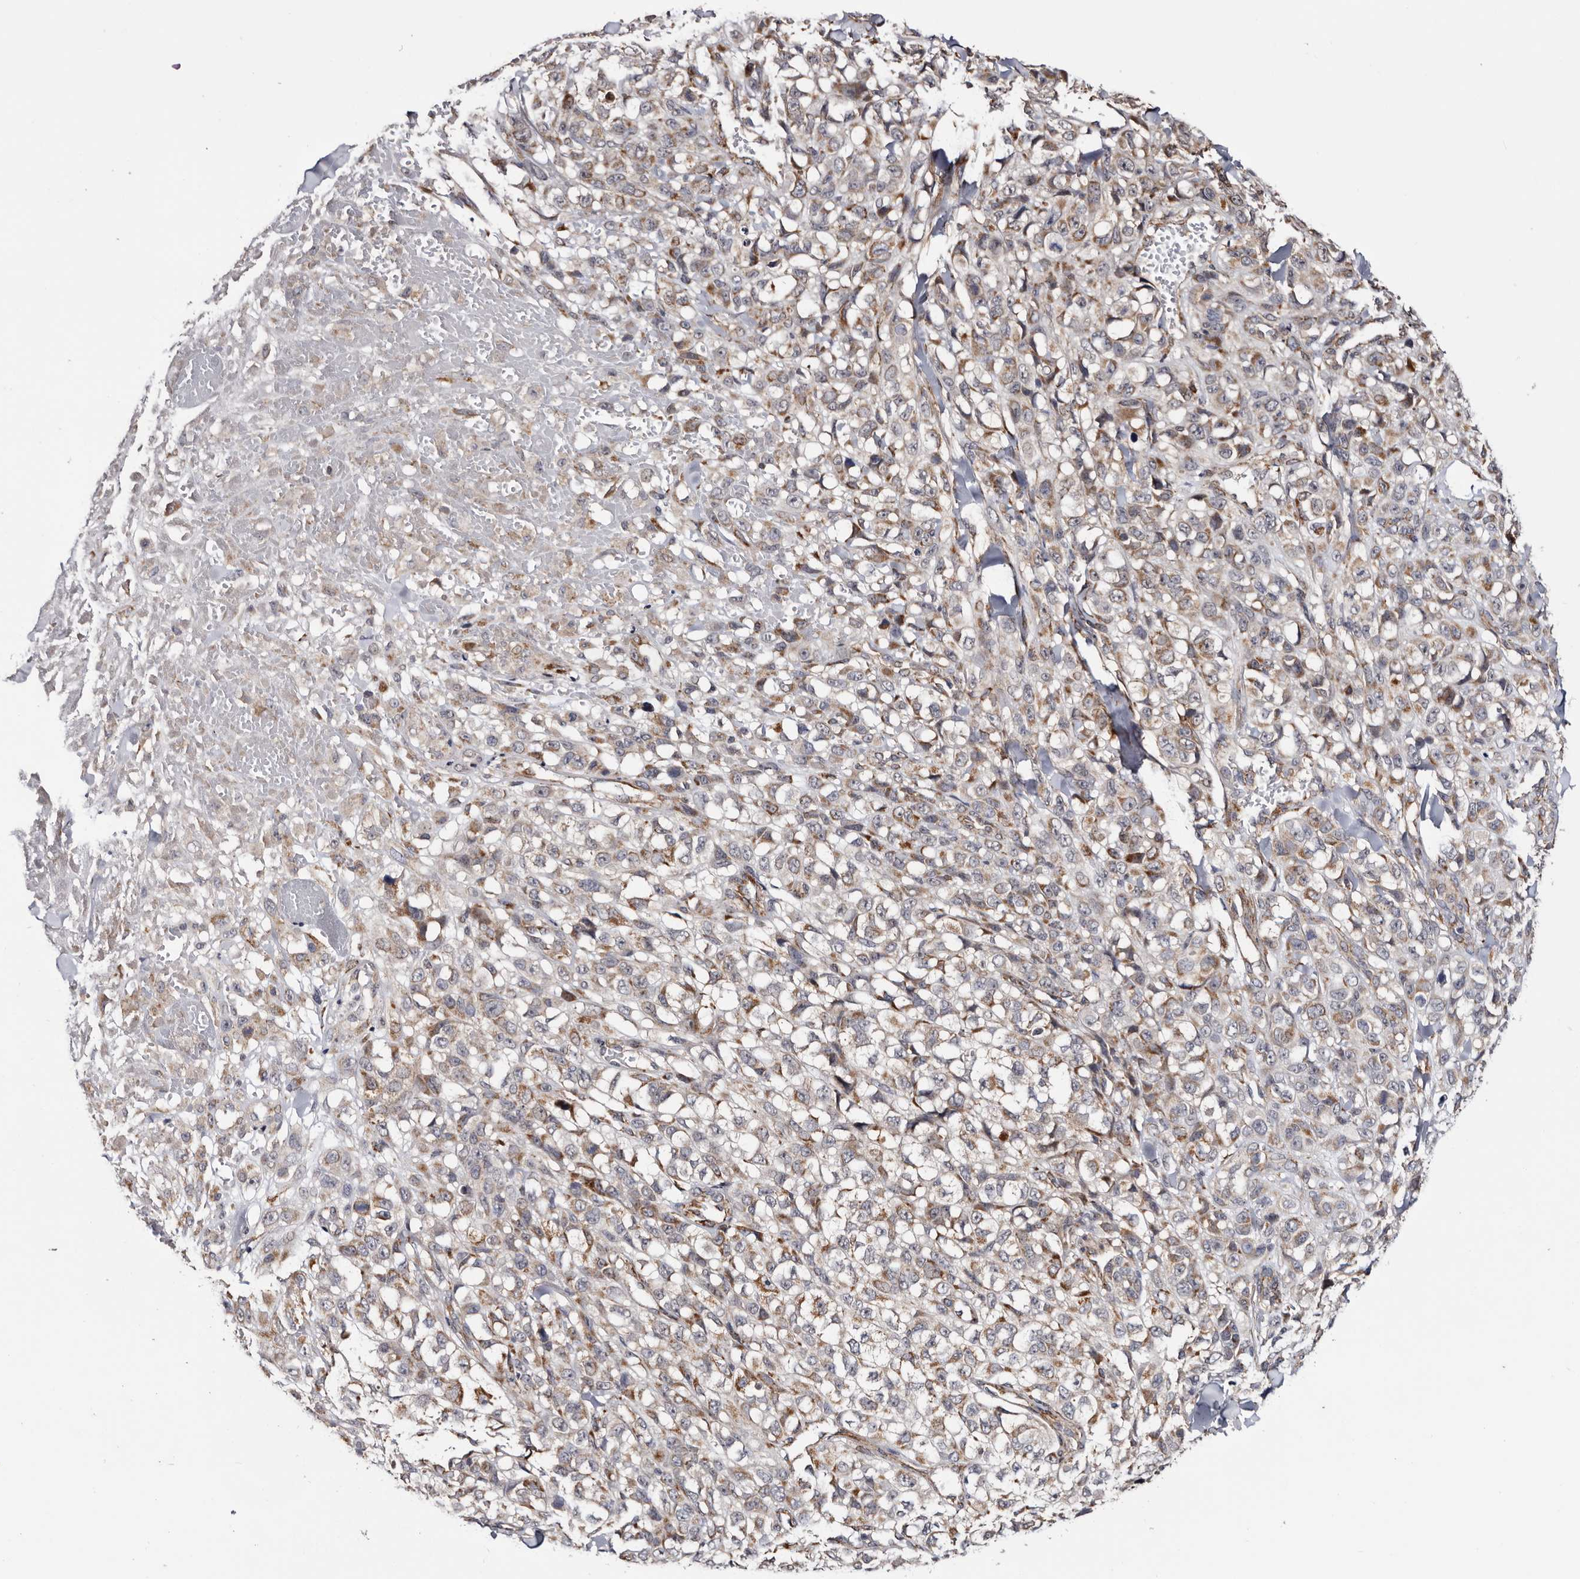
{"staining": {"intensity": "moderate", "quantity": "25%-75%", "location": "cytoplasmic/membranous"}, "tissue": "melanoma", "cell_type": "Tumor cells", "image_type": "cancer", "snomed": [{"axis": "morphology", "description": "Malignant melanoma, Metastatic site"}, {"axis": "topography", "description": "Skin"}], "caption": "Human malignant melanoma (metastatic site) stained with a protein marker reveals moderate staining in tumor cells.", "gene": "ARMCX2", "patient": {"sex": "female", "age": 72}}